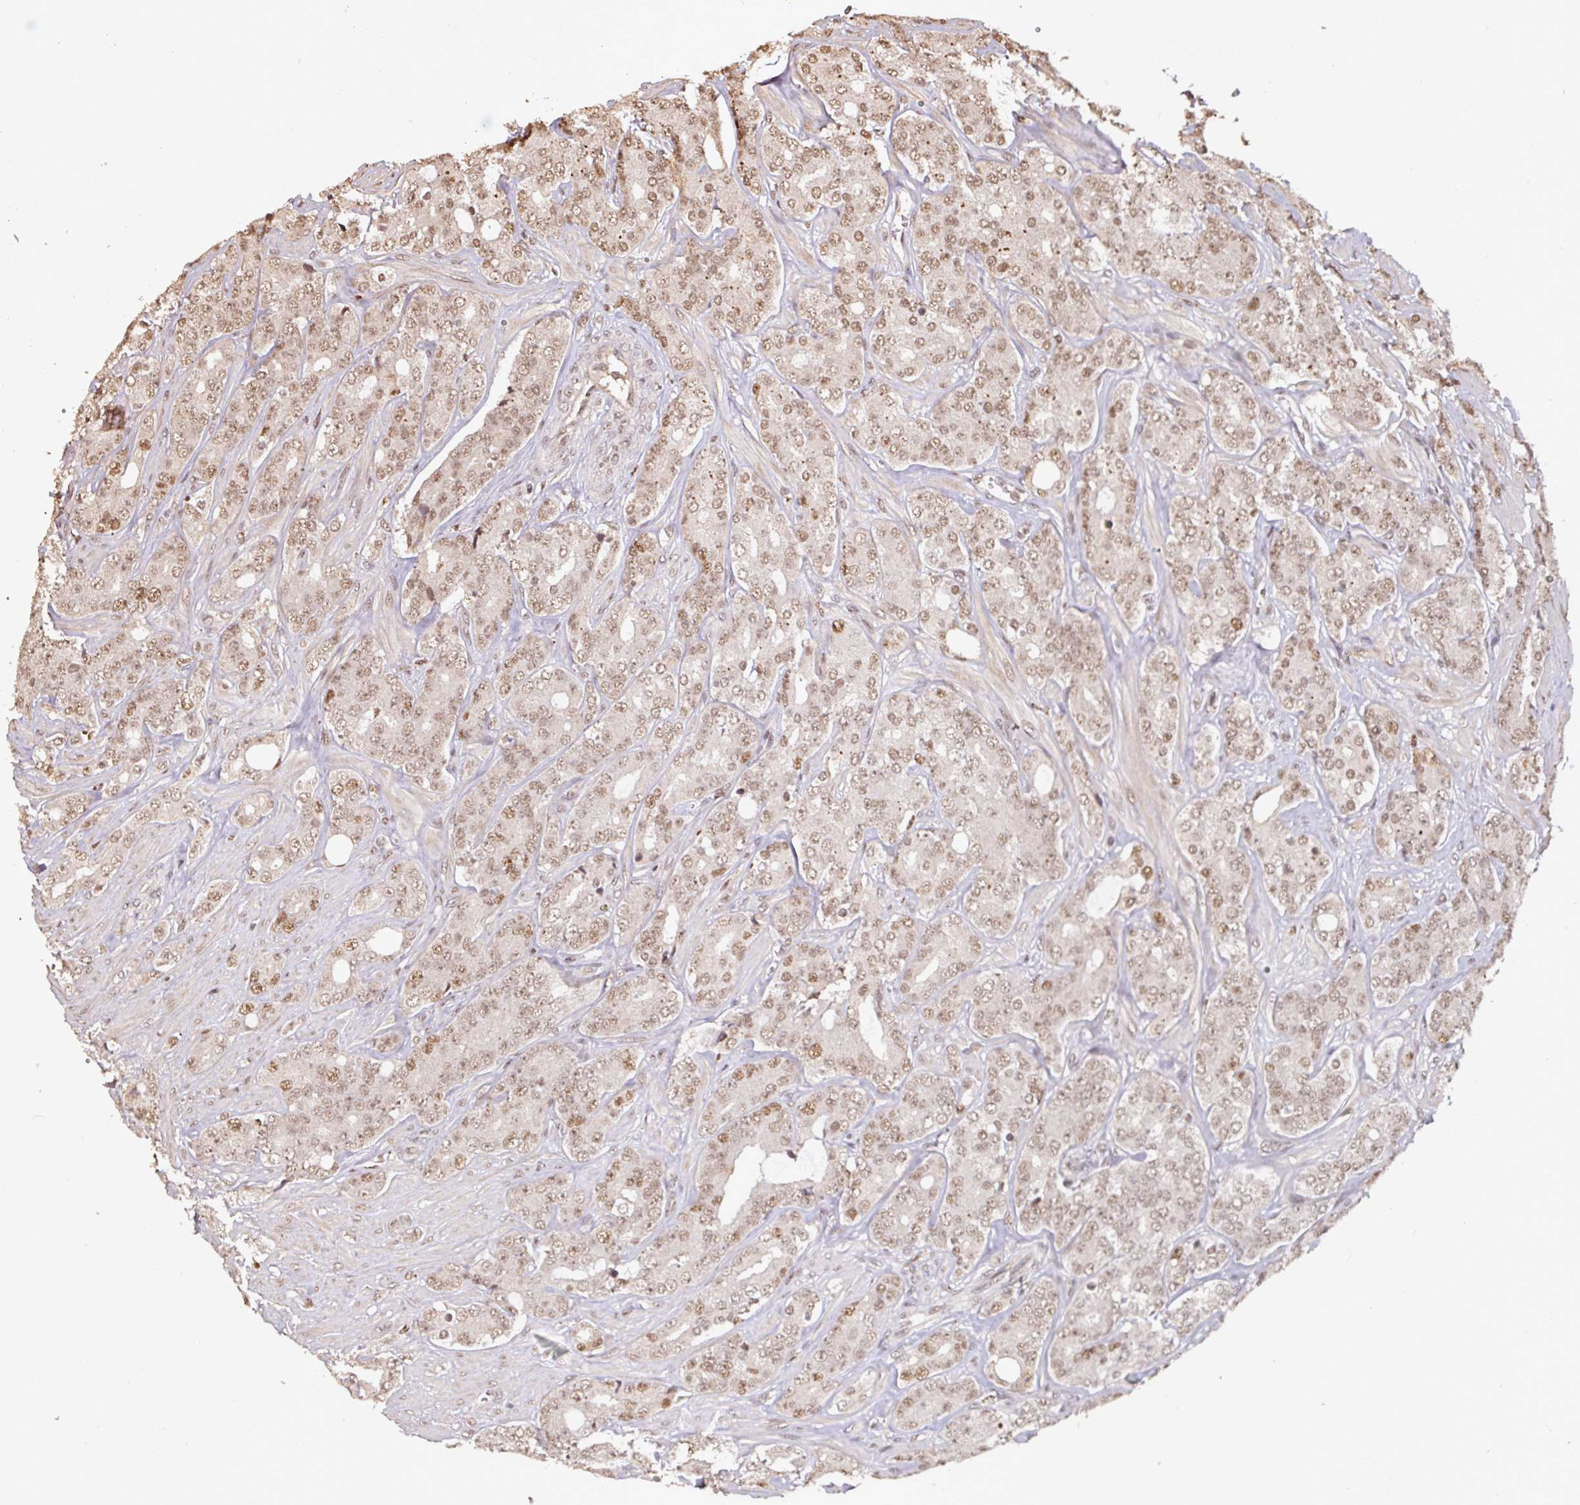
{"staining": {"intensity": "moderate", "quantity": ">75%", "location": "nuclear"}, "tissue": "prostate cancer", "cell_type": "Tumor cells", "image_type": "cancer", "snomed": [{"axis": "morphology", "description": "Adenocarcinoma, High grade"}, {"axis": "topography", "description": "Prostate"}], "caption": "Immunohistochemistry (DAB (3,3'-diaminobenzidine)) staining of human prostate cancer (adenocarcinoma (high-grade)) shows moderate nuclear protein positivity in about >75% of tumor cells. (DAB (3,3'-diaminobenzidine) IHC, brown staining for protein, blue staining for nuclei).", "gene": "POLD1", "patient": {"sex": "male", "age": 62}}